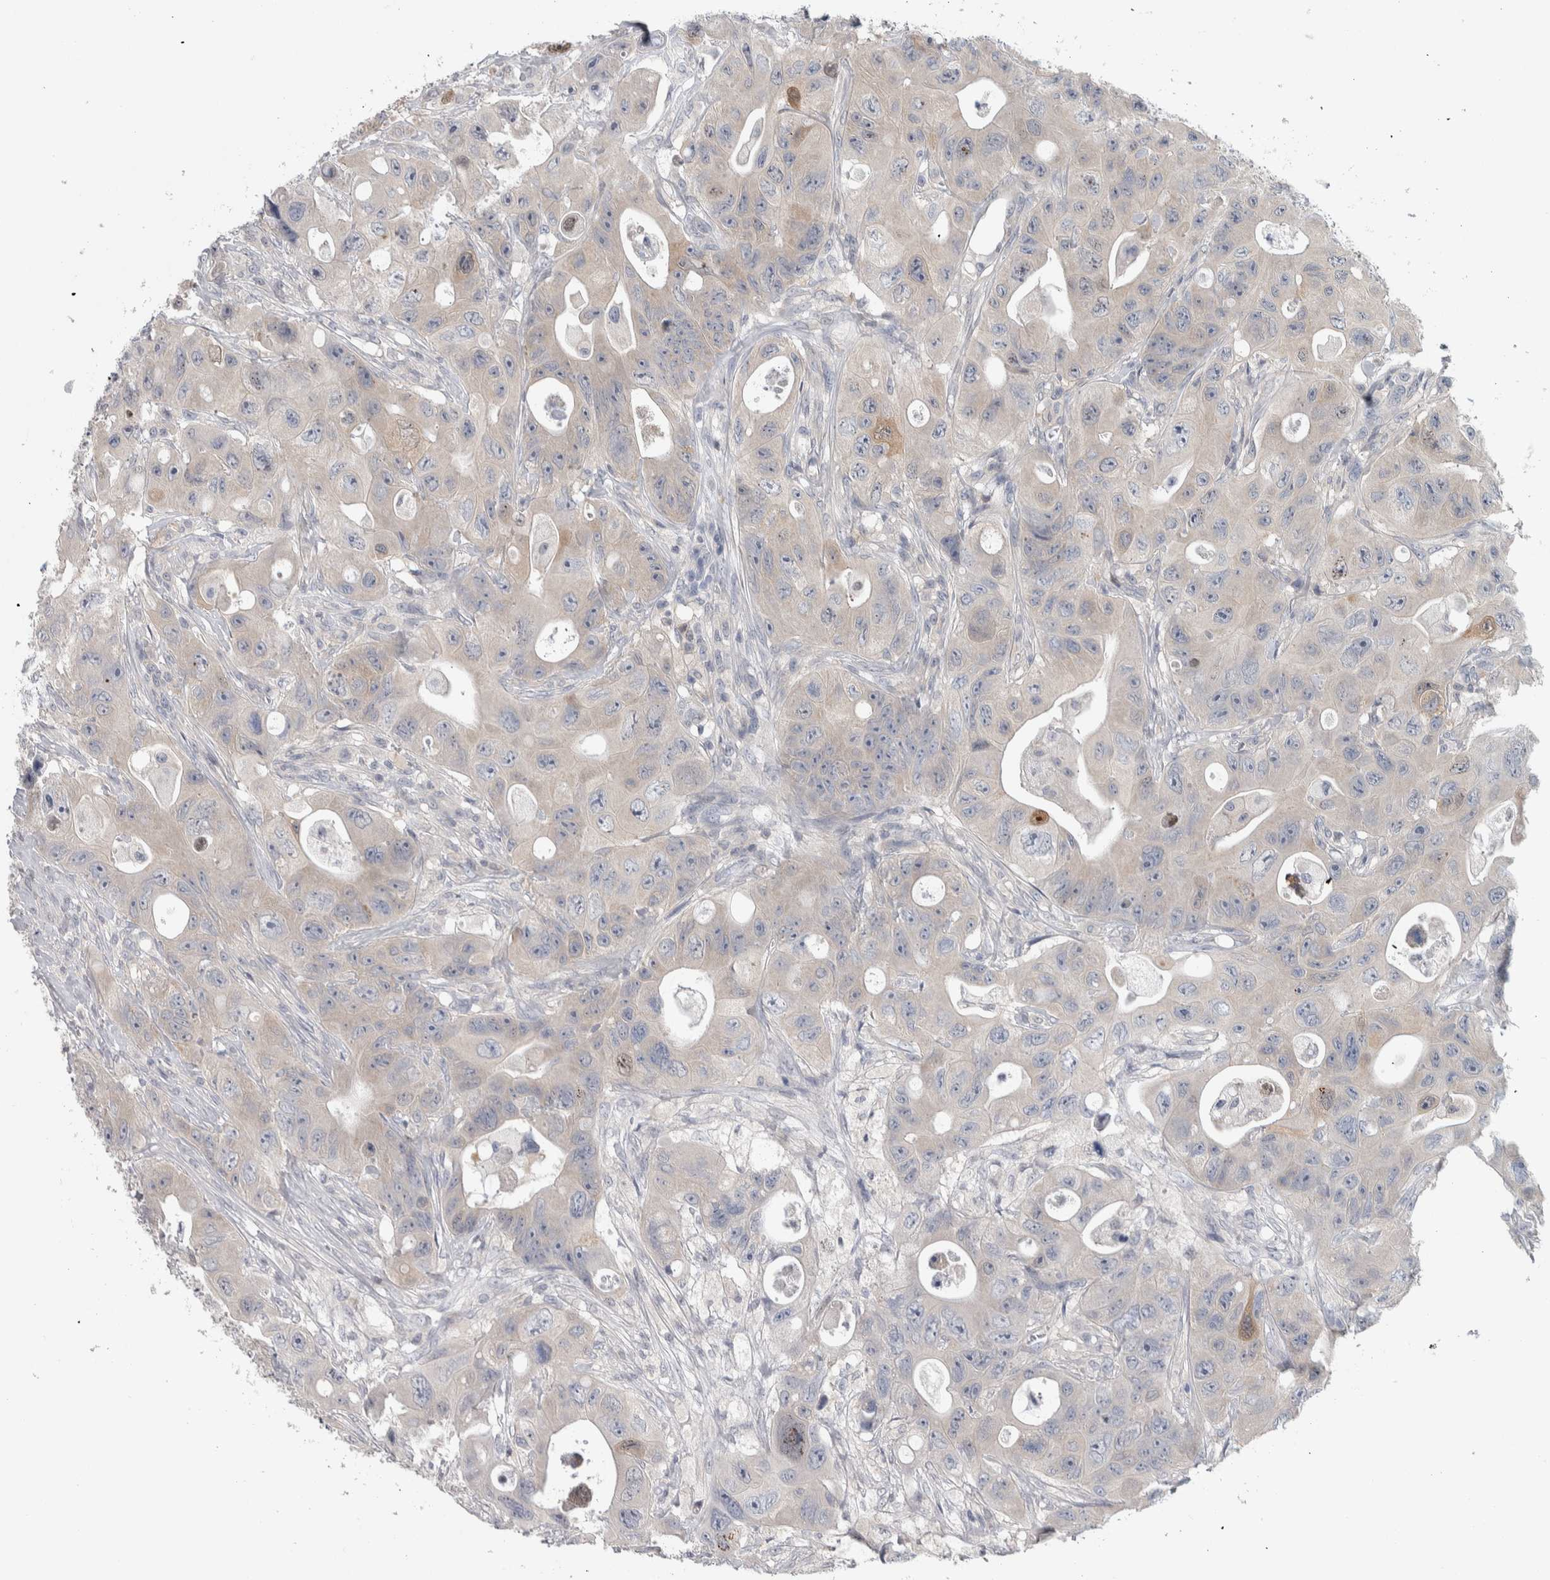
{"staining": {"intensity": "weak", "quantity": "<25%", "location": "cytoplasmic/membranous"}, "tissue": "colorectal cancer", "cell_type": "Tumor cells", "image_type": "cancer", "snomed": [{"axis": "morphology", "description": "Adenocarcinoma, NOS"}, {"axis": "topography", "description": "Colon"}], "caption": "Tumor cells show no significant protein positivity in colorectal adenocarcinoma.", "gene": "TAX1BP1", "patient": {"sex": "female", "age": 46}}